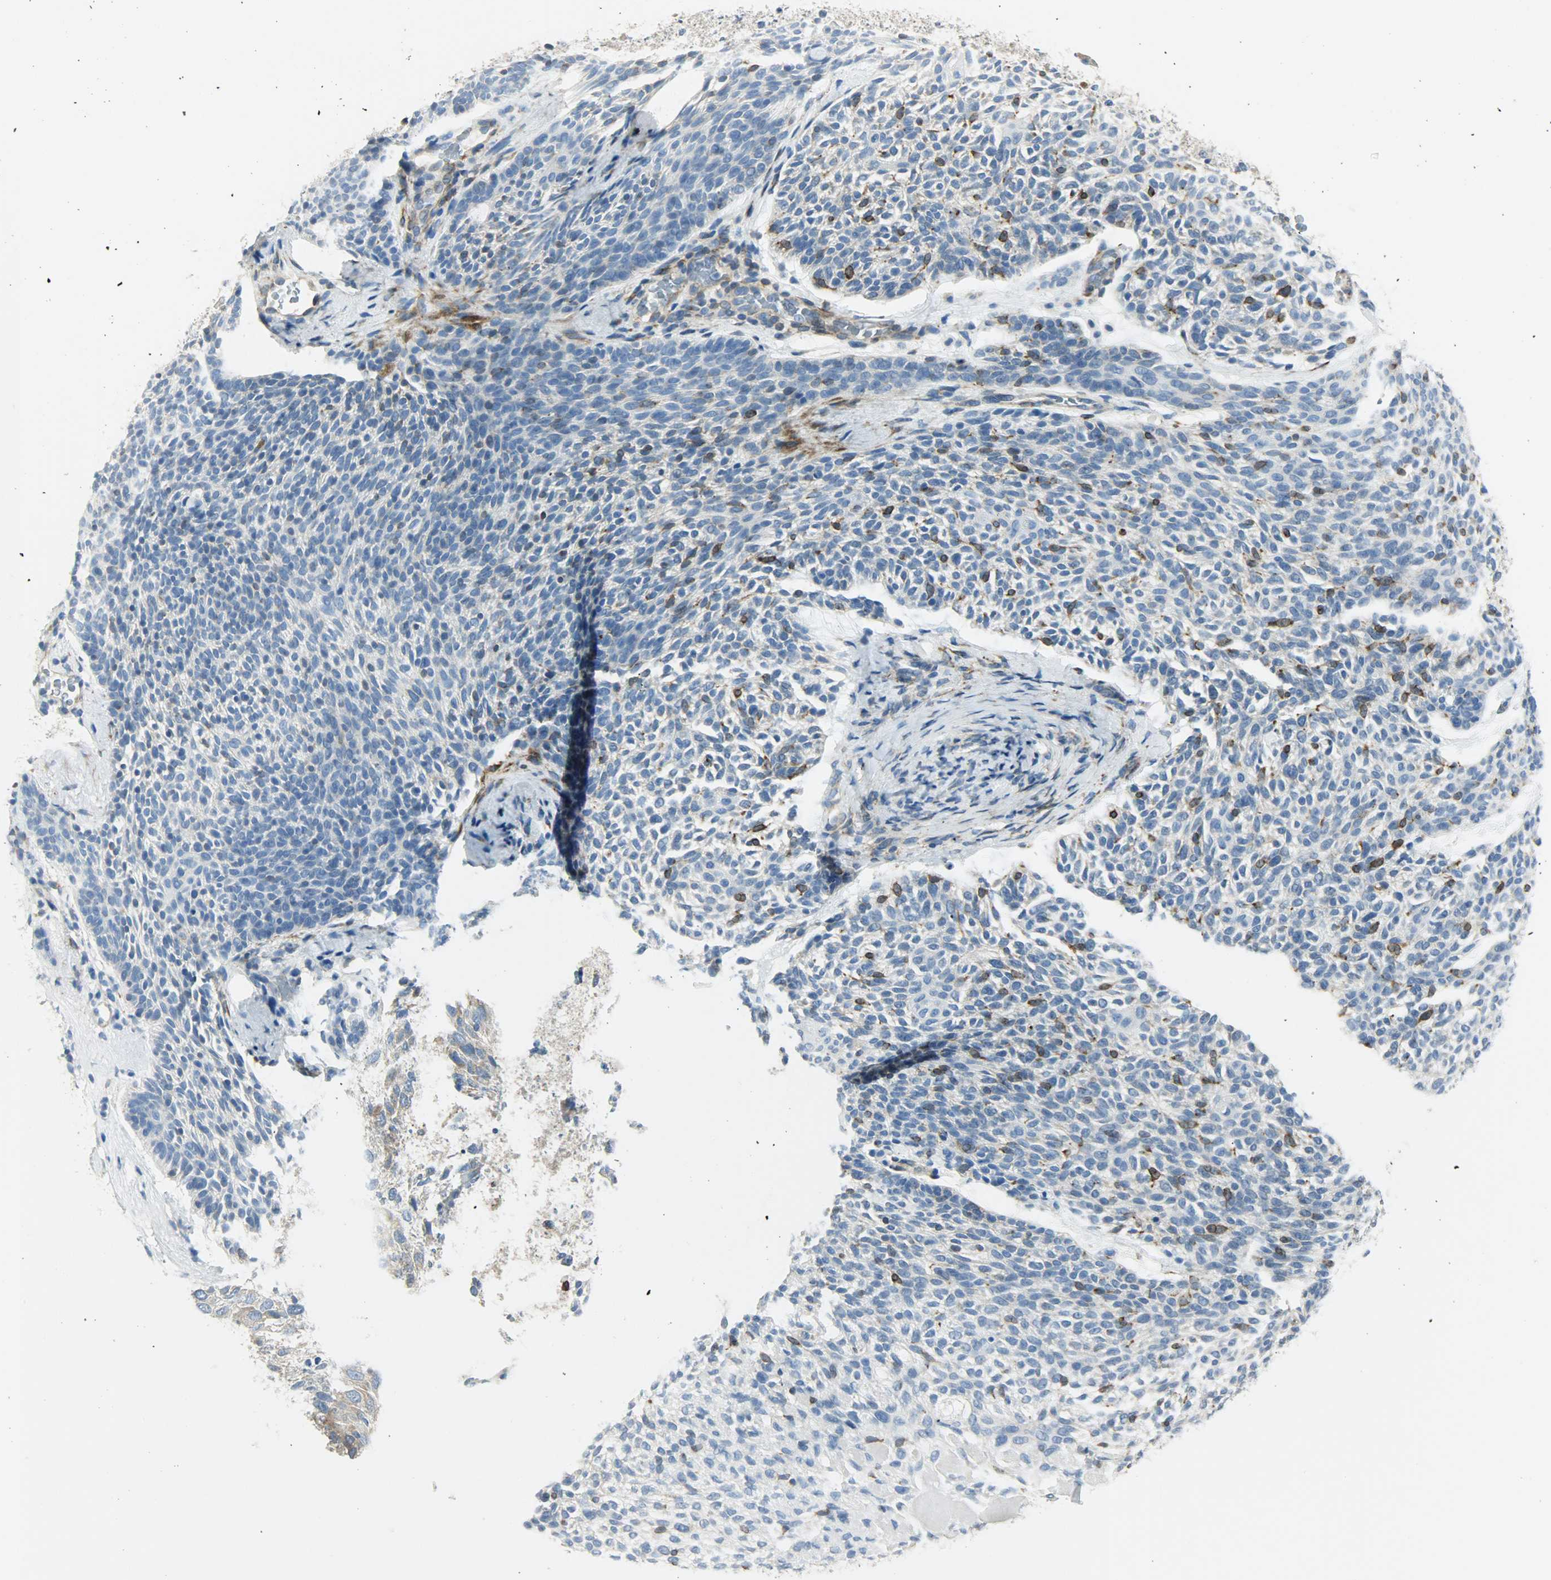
{"staining": {"intensity": "weak", "quantity": "25%-75%", "location": "cytoplasmic/membranous"}, "tissue": "skin cancer", "cell_type": "Tumor cells", "image_type": "cancer", "snomed": [{"axis": "morphology", "description": "Normal tissue, NOS"}, {"axis": "morphology", "description": "Basal cell carcinoma"}, {"axis": "topography", "description": "Skin"}], "caption": "IHC image of human skin basal cell carcinoma stained for a protein (brown), which displays low levels of weak cytoplasmic/membranous staining in approximately 25%-75% of tumor cells.", "gene": "PKD2", "patient": {"sex": "female", "age": 70}}